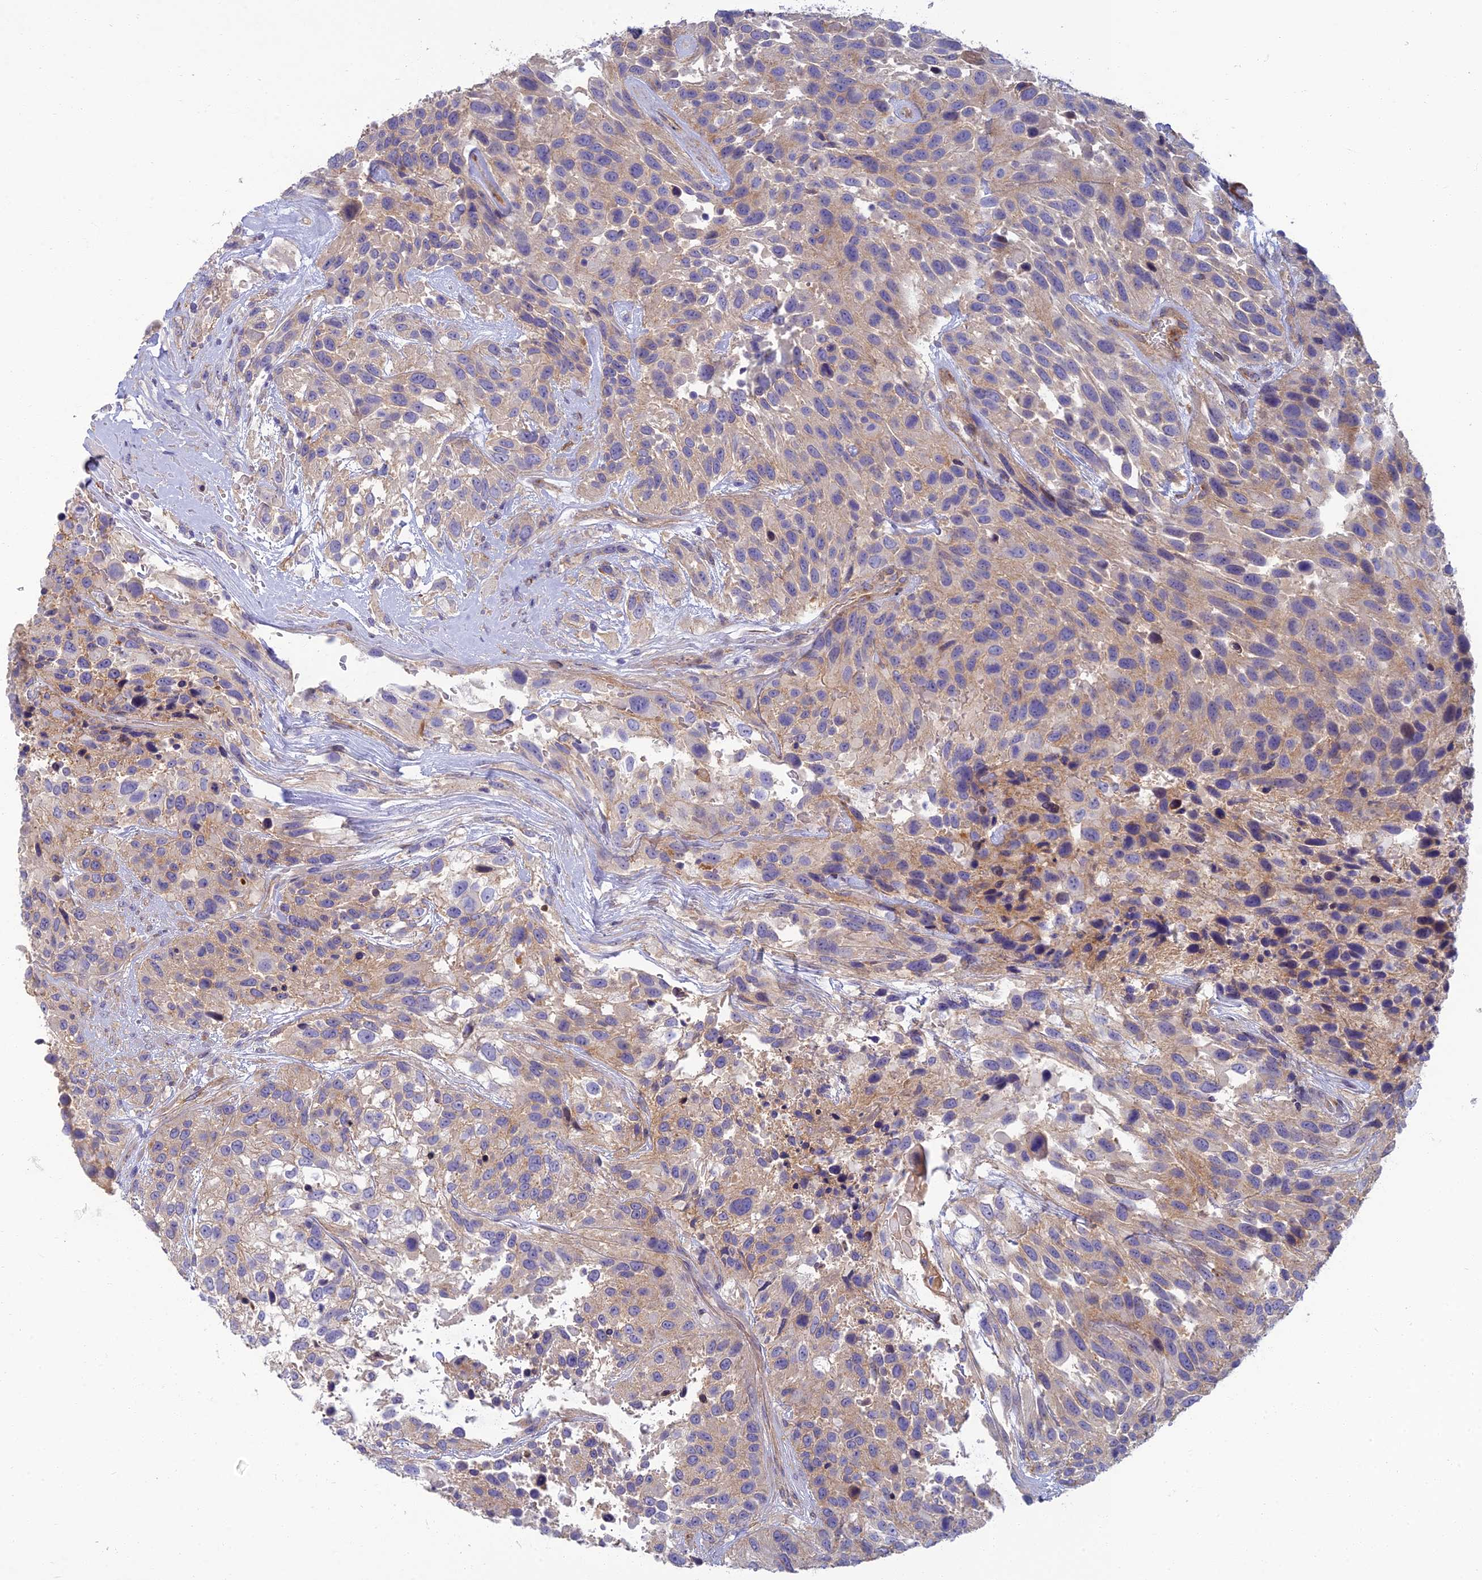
{"staining": {"intensity": "weak", "quantity": "25%-75%", "location": "cytoplasmic/membranous"}, "tissue": "urothelial cancer", "cell_type": "Tumor cells", "image_type": "cancer", "snomed": [{"axis": "morphology", "description": "Urothelial carcinoma, High grade"}, {"axis": "topography", "description": "Urinary bladder"}], "caption": "Immunohistochemistry image of neoplastic tissue: human urothelial carcinoma (high-grade) stained using immunohistochemistry (IHC) exhibits low levels of weak protein expression localized specifically in the cytoplasmic/membranous of tumor cells, appearing as a cytoplasmic/membranous brown color.", "gene": "NEURL1", "patient": {"sex": "female", "age": 70}}